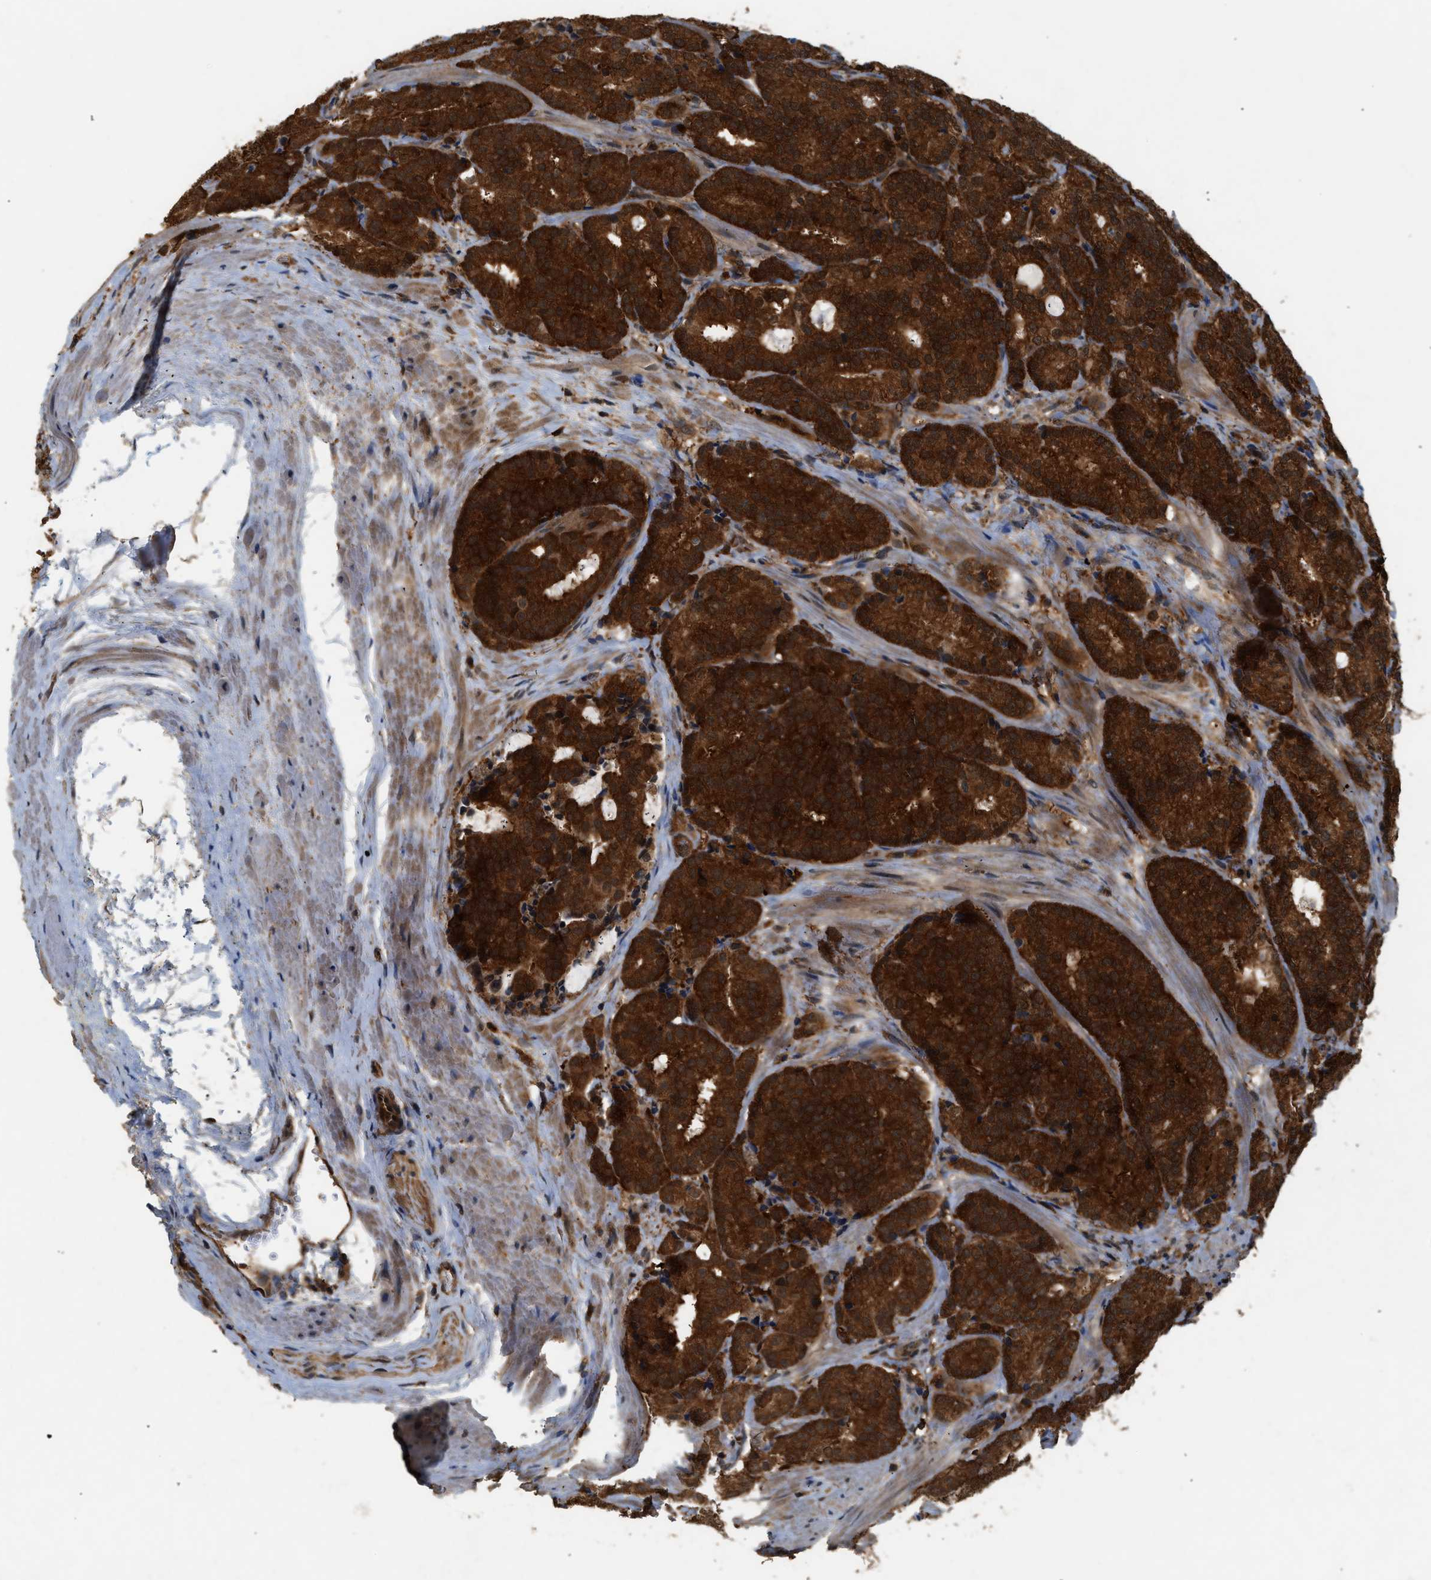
{"staining": {"intensity": "strong", "quantity": ">75%", "location": "cytoplasmic/membranous,nuclear"}, "tissue": "prostate cancer", "cell_type": "Tumor cells", "image_type": "cancer", "snomed": [{"axis": "morphology", "description": "Adenocarcinoma, High grade"}, {"axis": "topography", "description": "Prostate"}], "caption": "Protein expression analysis of human prostate high-grade adenocarcinoma reveals strong cytoplasmic/membranous and nuclear positivity in approximately >75% of tumor cells.", "gene": "OXSR1", "patient": {"sex": "male", "age": 61}}